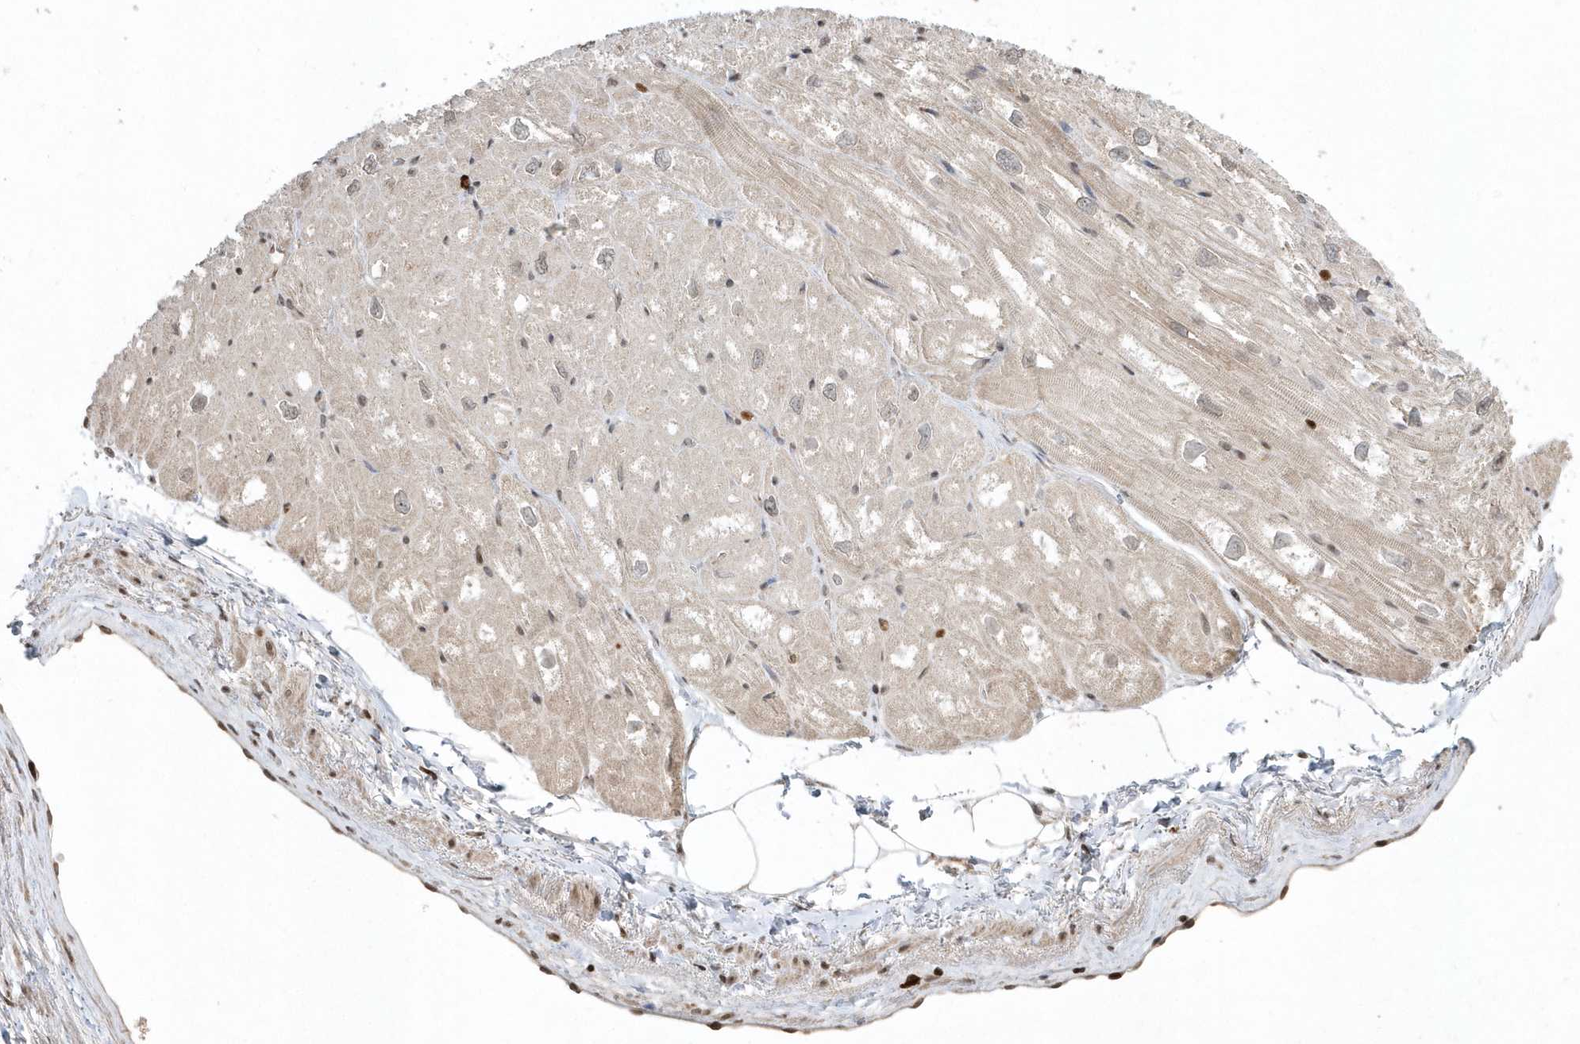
{"staining": {"intensity": "weak", "quantity": "<25%", "location": "cytoplasmic/membranous,nuclear"}, "tissue": "heart muscle", "cell_type": "Cardiomyocytes", "image_type": "normal", "snomed": [{"axis": "morphology", "description": "Normal tissue, NOS"}, {"axis": "topography", "description": "Heart"}], "caption": "IHC of benign human heart muscle reveals no expression in cardiomyocytes.", "gene": "EIF2B1", "patient": {"sex": "male", "age": 50}}